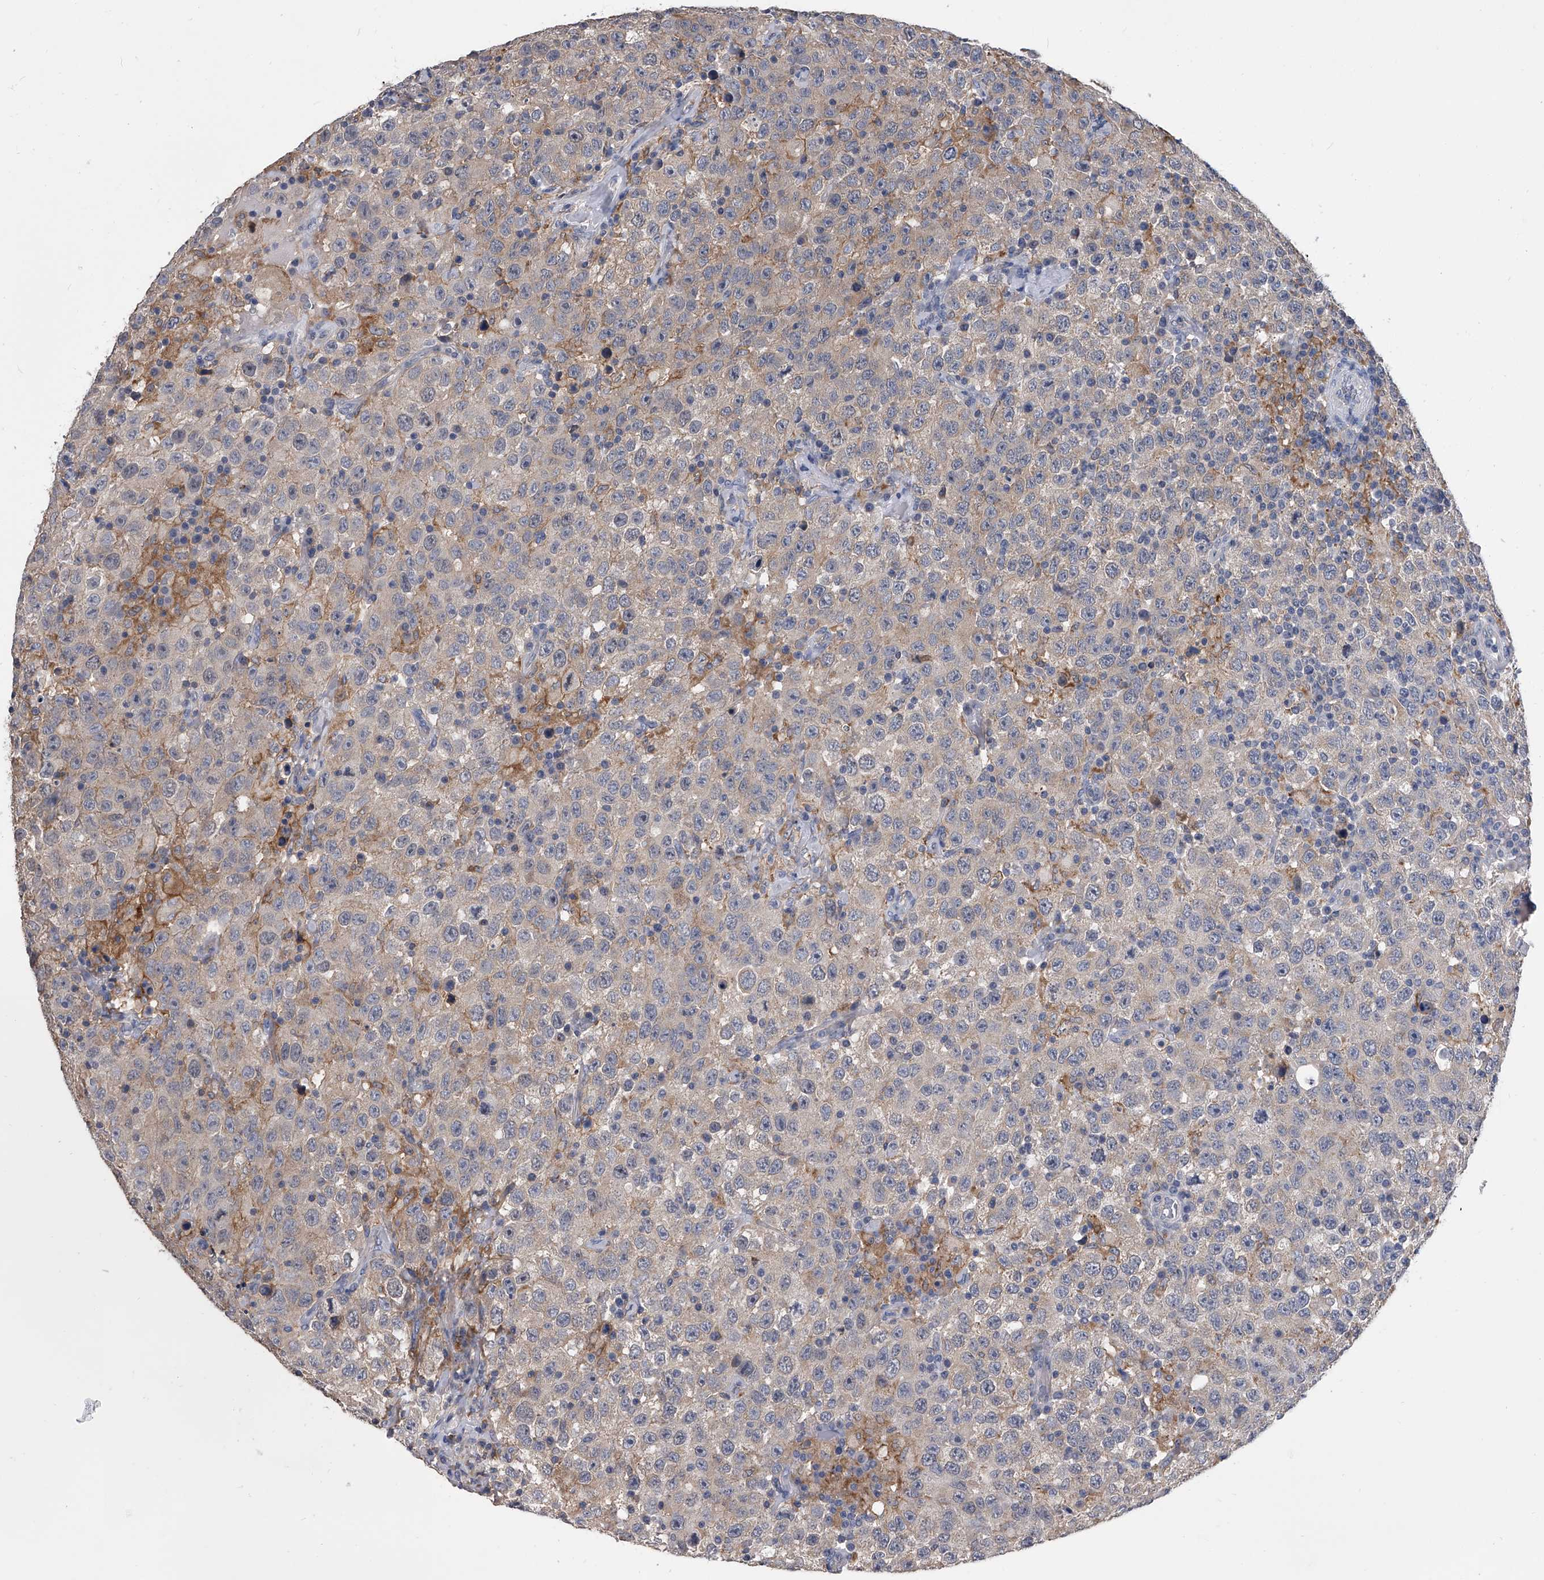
{"staining": {"intensity": "negative", "quantity": "none", "location": "none"}, "tissue": "testis cancer", "cell_type": "Tumor cells", "image_type": "cancer", "snomed": [{"axis": "morphology", "description": "Seminoma, NOS"}, {"axis": "topography", "description": "Testis"}], "caption": "Tumor cells are negative for brown protein staining in testis cancer (seminoma).", "gene": "MAP4K3", "patient": {"sex": "male", "age": 41}}